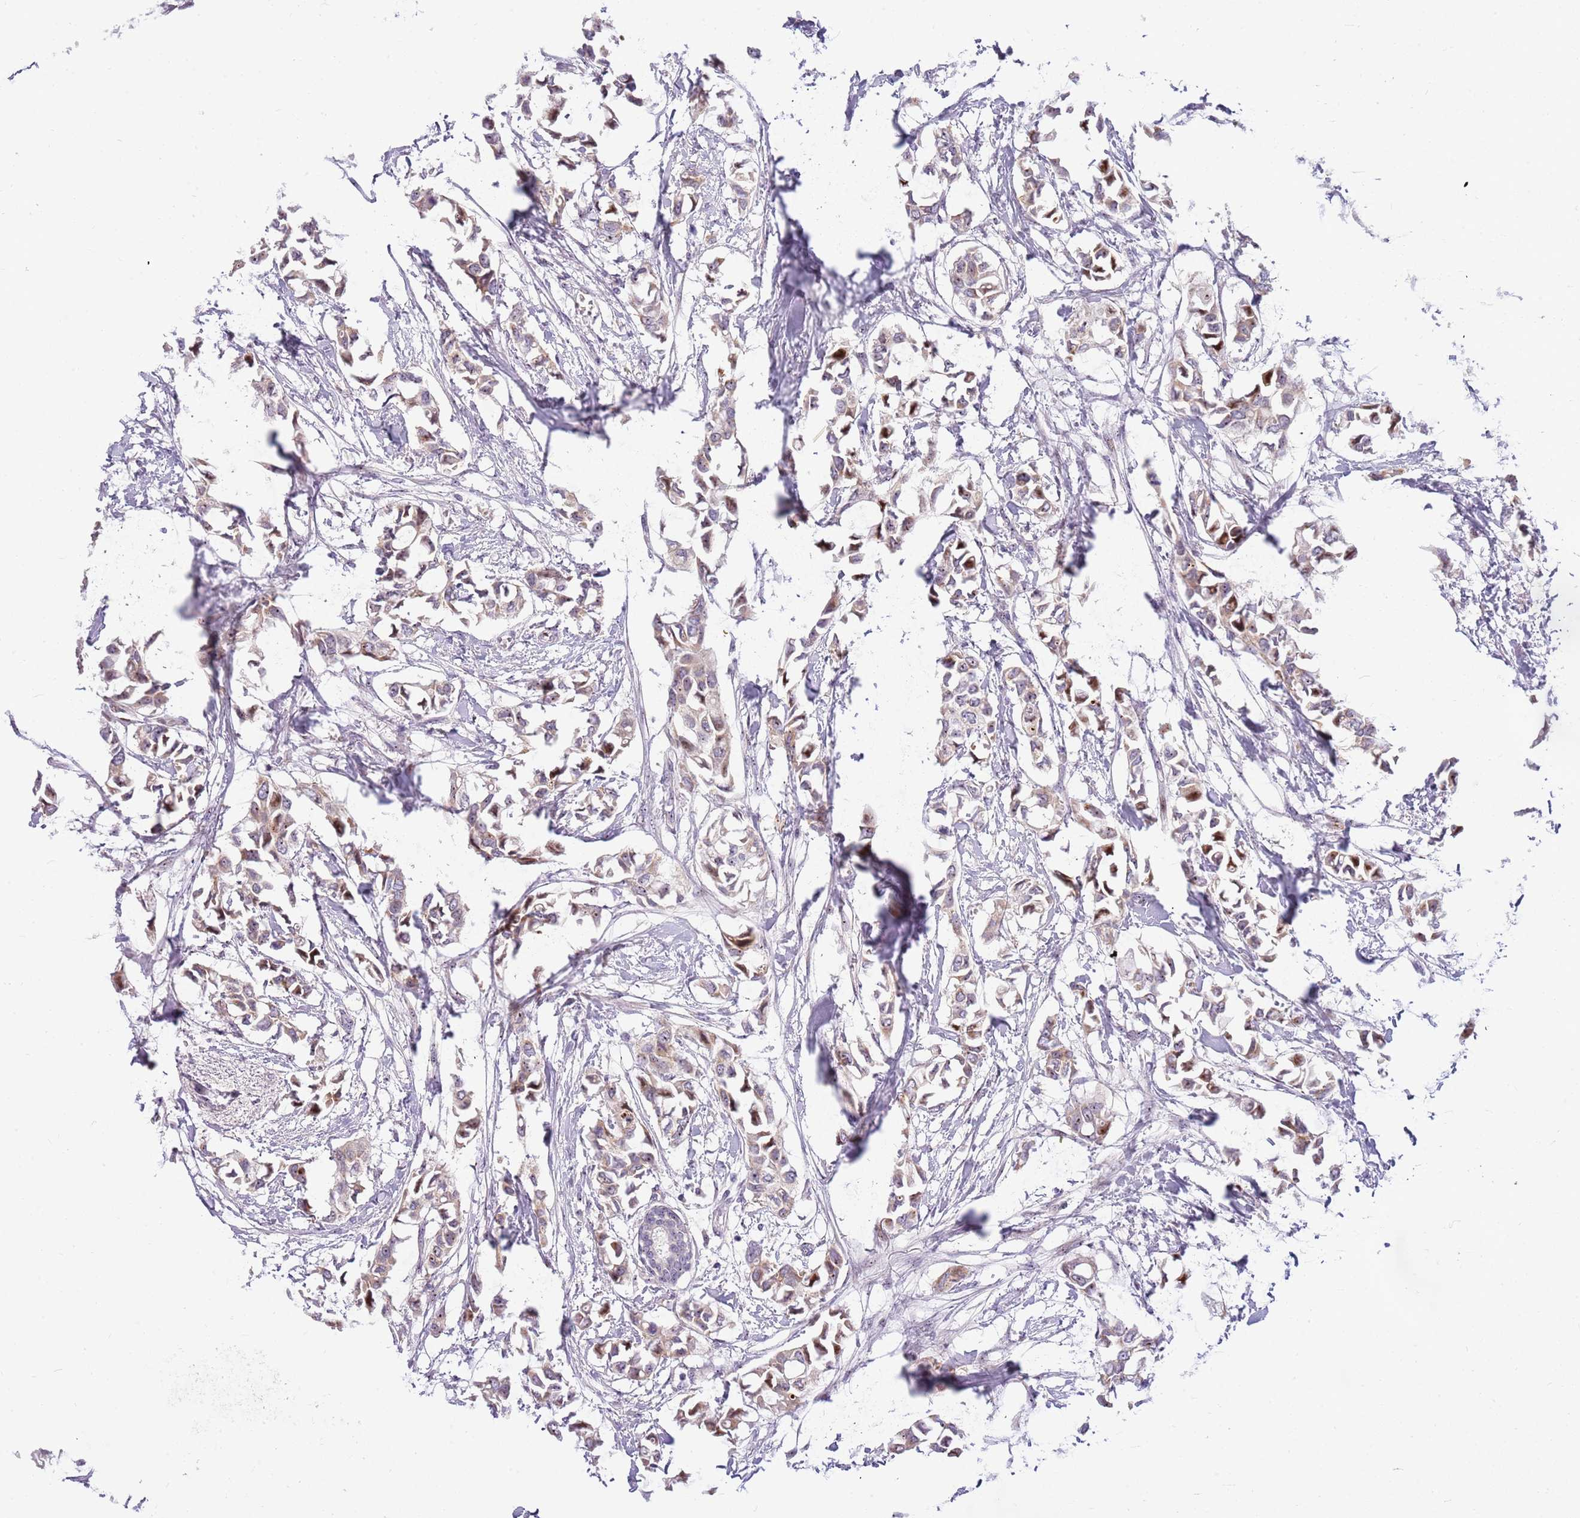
{"staining": {"intensity": "weak", "quantity": ">75%", "location": "cytoplasmic/membranous,nuclear"}, "tissue": "breast cancer", "cell_type": "Tumor cells", "image_type": "cancer", "snomed": [{"axis": "morphology", "description": "Duct carcinoma"}, {"axis": "topography", "description": "Breast"}], "caption": "Breast cancer stained with DAB immunohistochemistry (IHC) exhibits low levels of weak cytoplasmic/membranous and nuclear expression in about >75% of tumor cells.", "gene": "DNAJA3", "patient": {"sex": "female", "age": 41}}